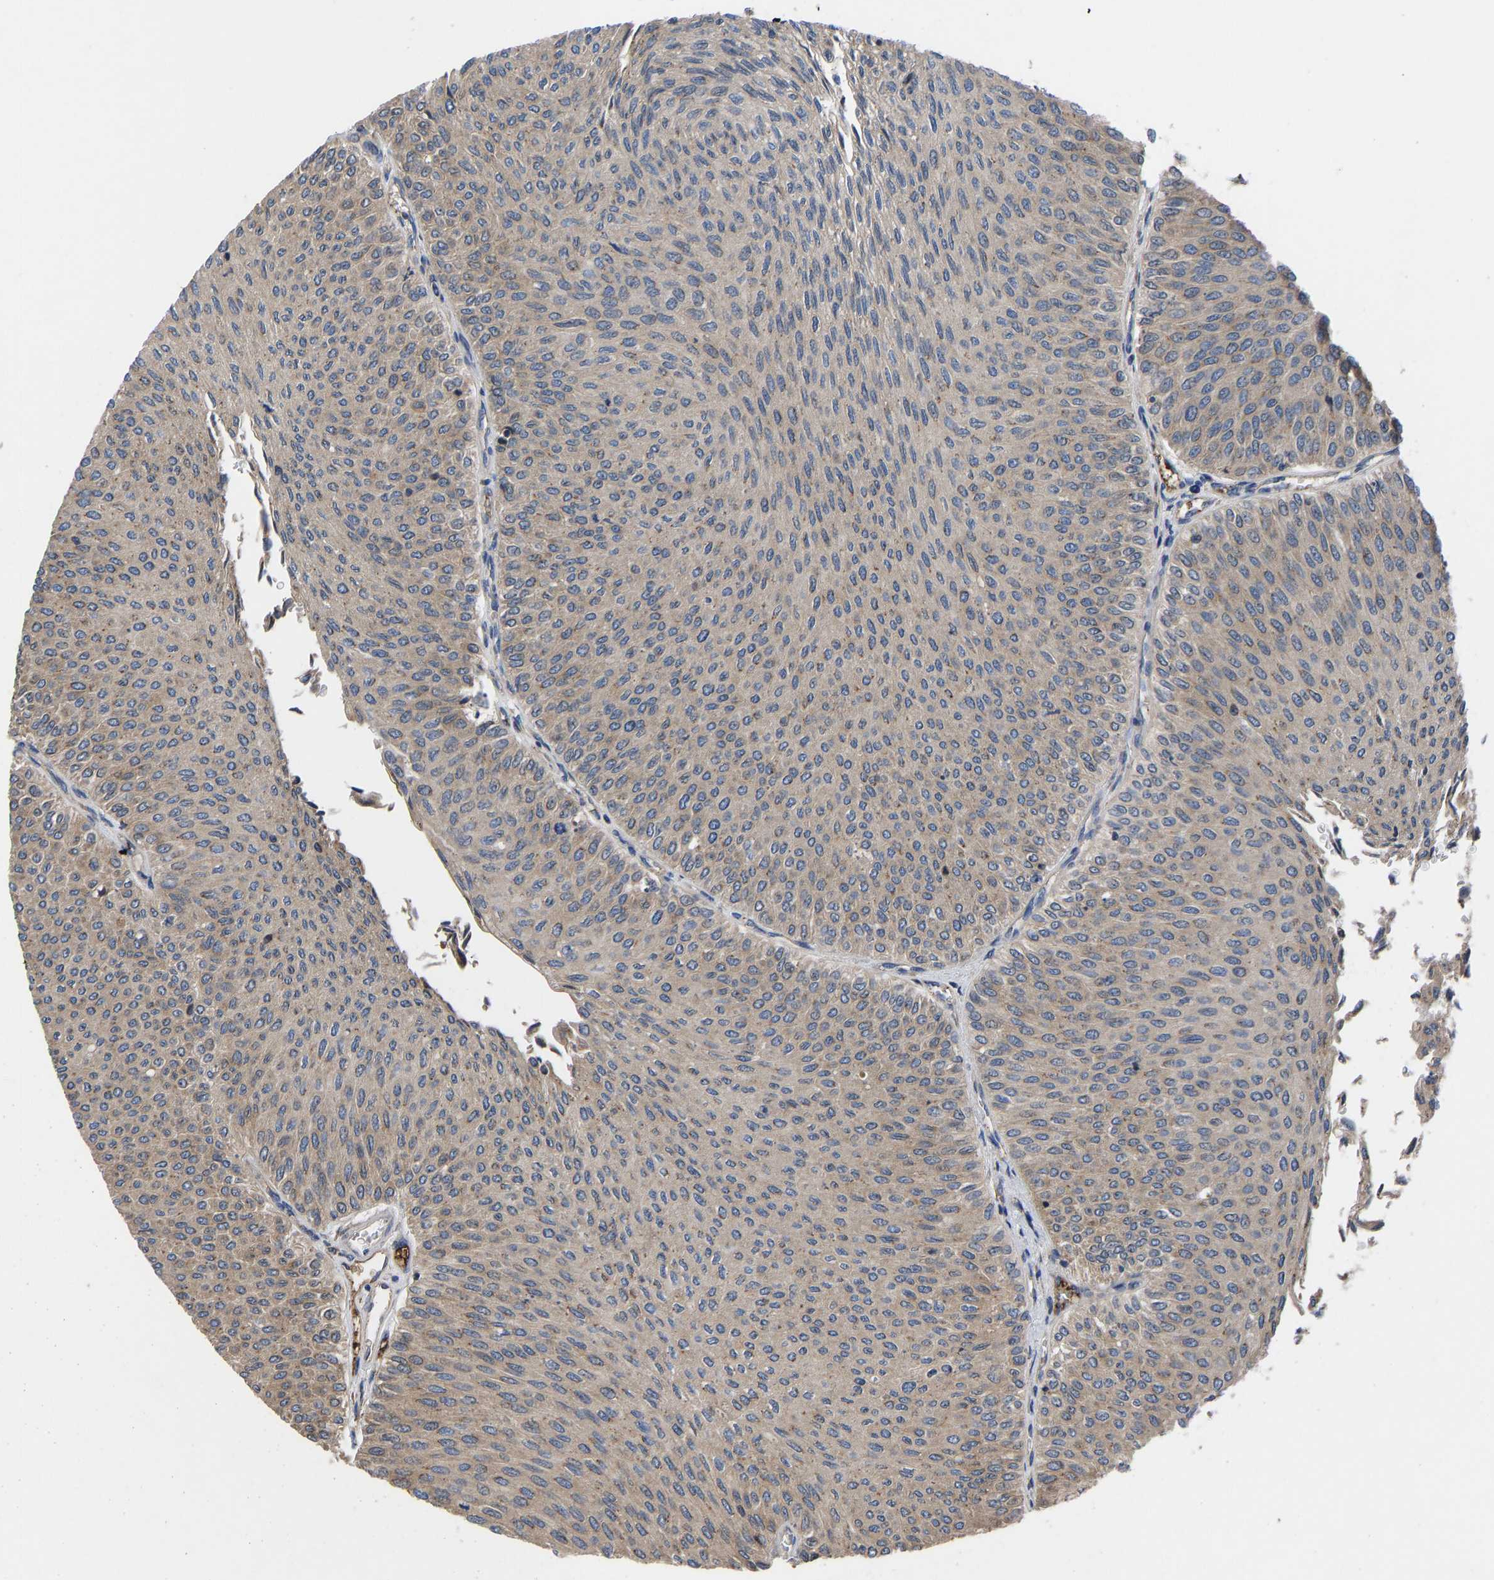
{"staining": {"intensity": "weak", "quantity": "25%-75%", "location": "cytoplasmic/membranous"}, "tissue": "urothelial cancer", "cell_type": "Tumor cells", "image_type": "cancer", "snomed": [{"axis": "morphology", "description": "Urothelial carcinoma, Low grade"}, {"axis": "topography", "description": "Urinary bladder"}], "caption": "DAB immunohistochemical staining of human urothelial cancer demonstrates weak cytoplasmic/membranous protein staining in about 25%-75% of tumor cells.", "gene": "FRRS1", "patient": {"sex": "male", "age": 78}}